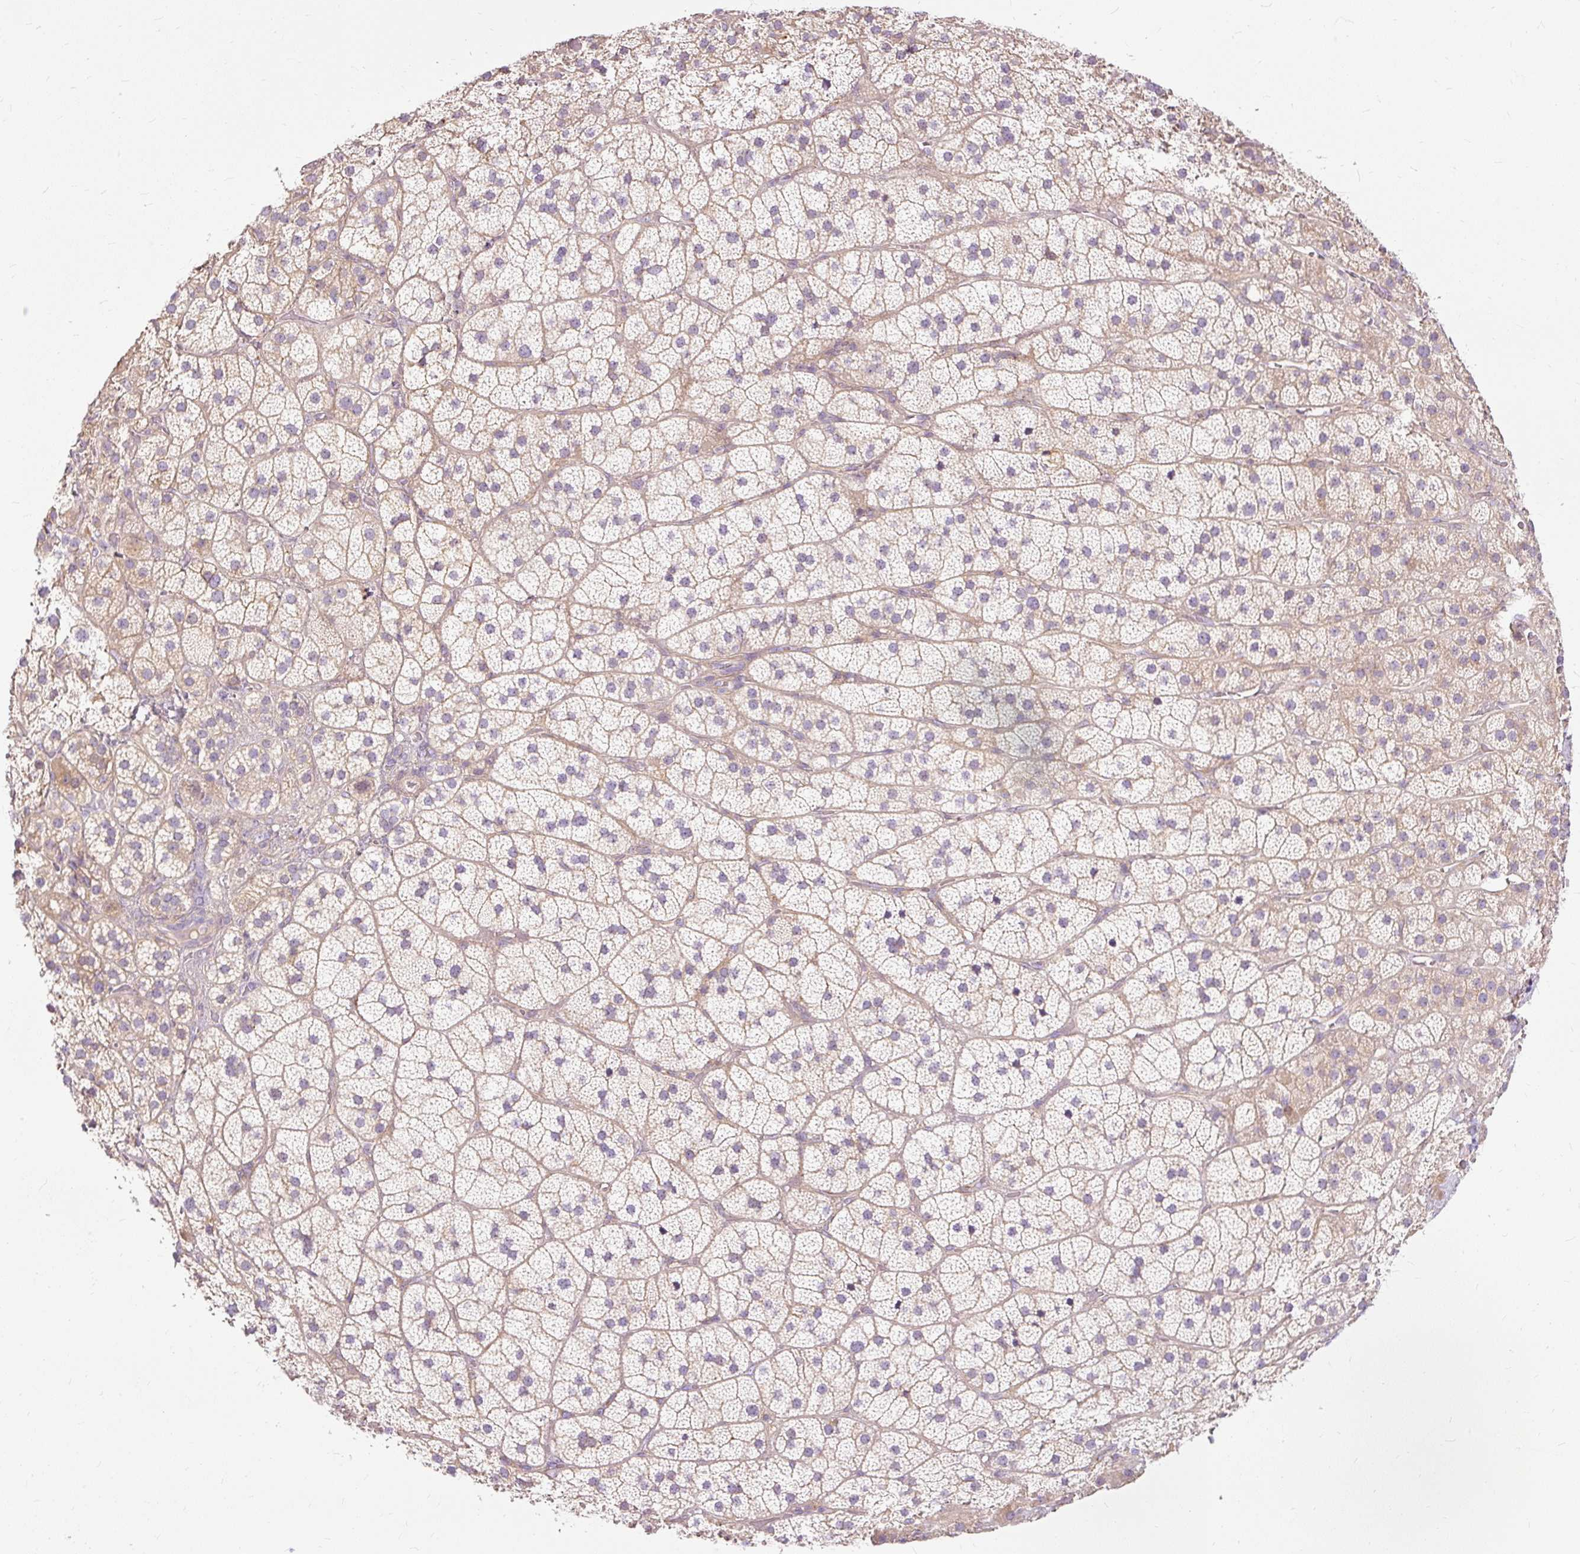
{"staining": {"intensity": "moderate", "quantity": "<25%", "location": "cytoplasmic/membranous"}, "tissue": "adrenal gland", "cell_type": "Glandular cells", "image_type": "normal", "snomed": [{"axis": "morphology", "description": "Normal tissue, NOS"}, {"axis": "topography", "description": "Adrenal gland"}], "caption": "Immunohistochemistry of benign adrenal gland displays low levels of moderate cytoplasmic/membranous positivity in about <25% of glandular cells.", "gene": "TSPAN8", "patient": {"sex": "male", "age": 57}}